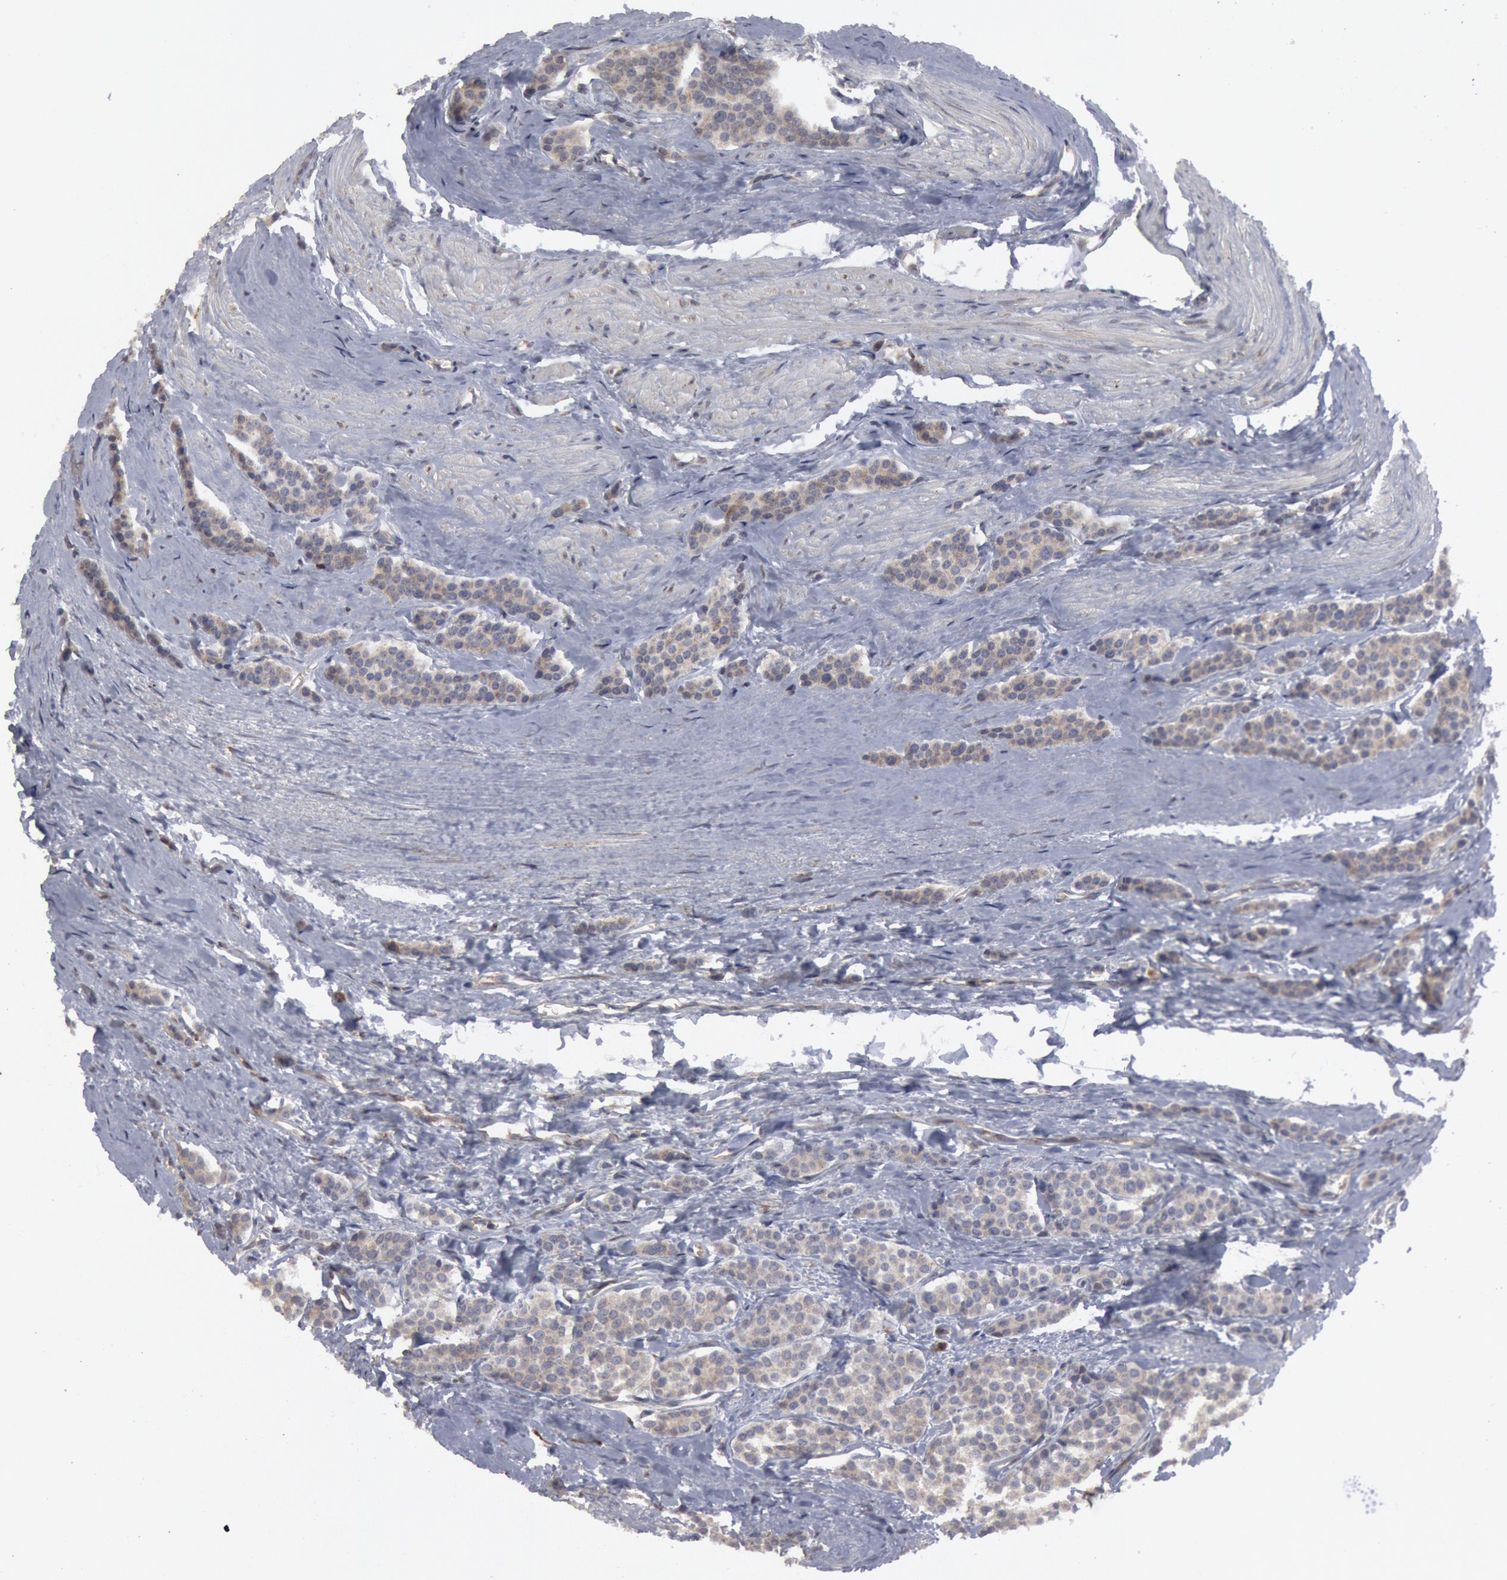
{"staining": {"intensity": "negative", "quantity": "none", "location": "none"}, "tissue": "carcinoid", "cell_type": "Tumor cells", "image_type": "cancer", "snomed": [{"axis": "morphology", "description": "Carcinoid, malignant, NOS"}, {"axis": "topography", "description": "Small intestine"}], "caption": "A photomicrograph of carcinoid (malignant) stained for a protein exhibits no brown staining in tumor cells.", "gene": "OSBPL8", "patient": {"sex": "male", "age": 60}}